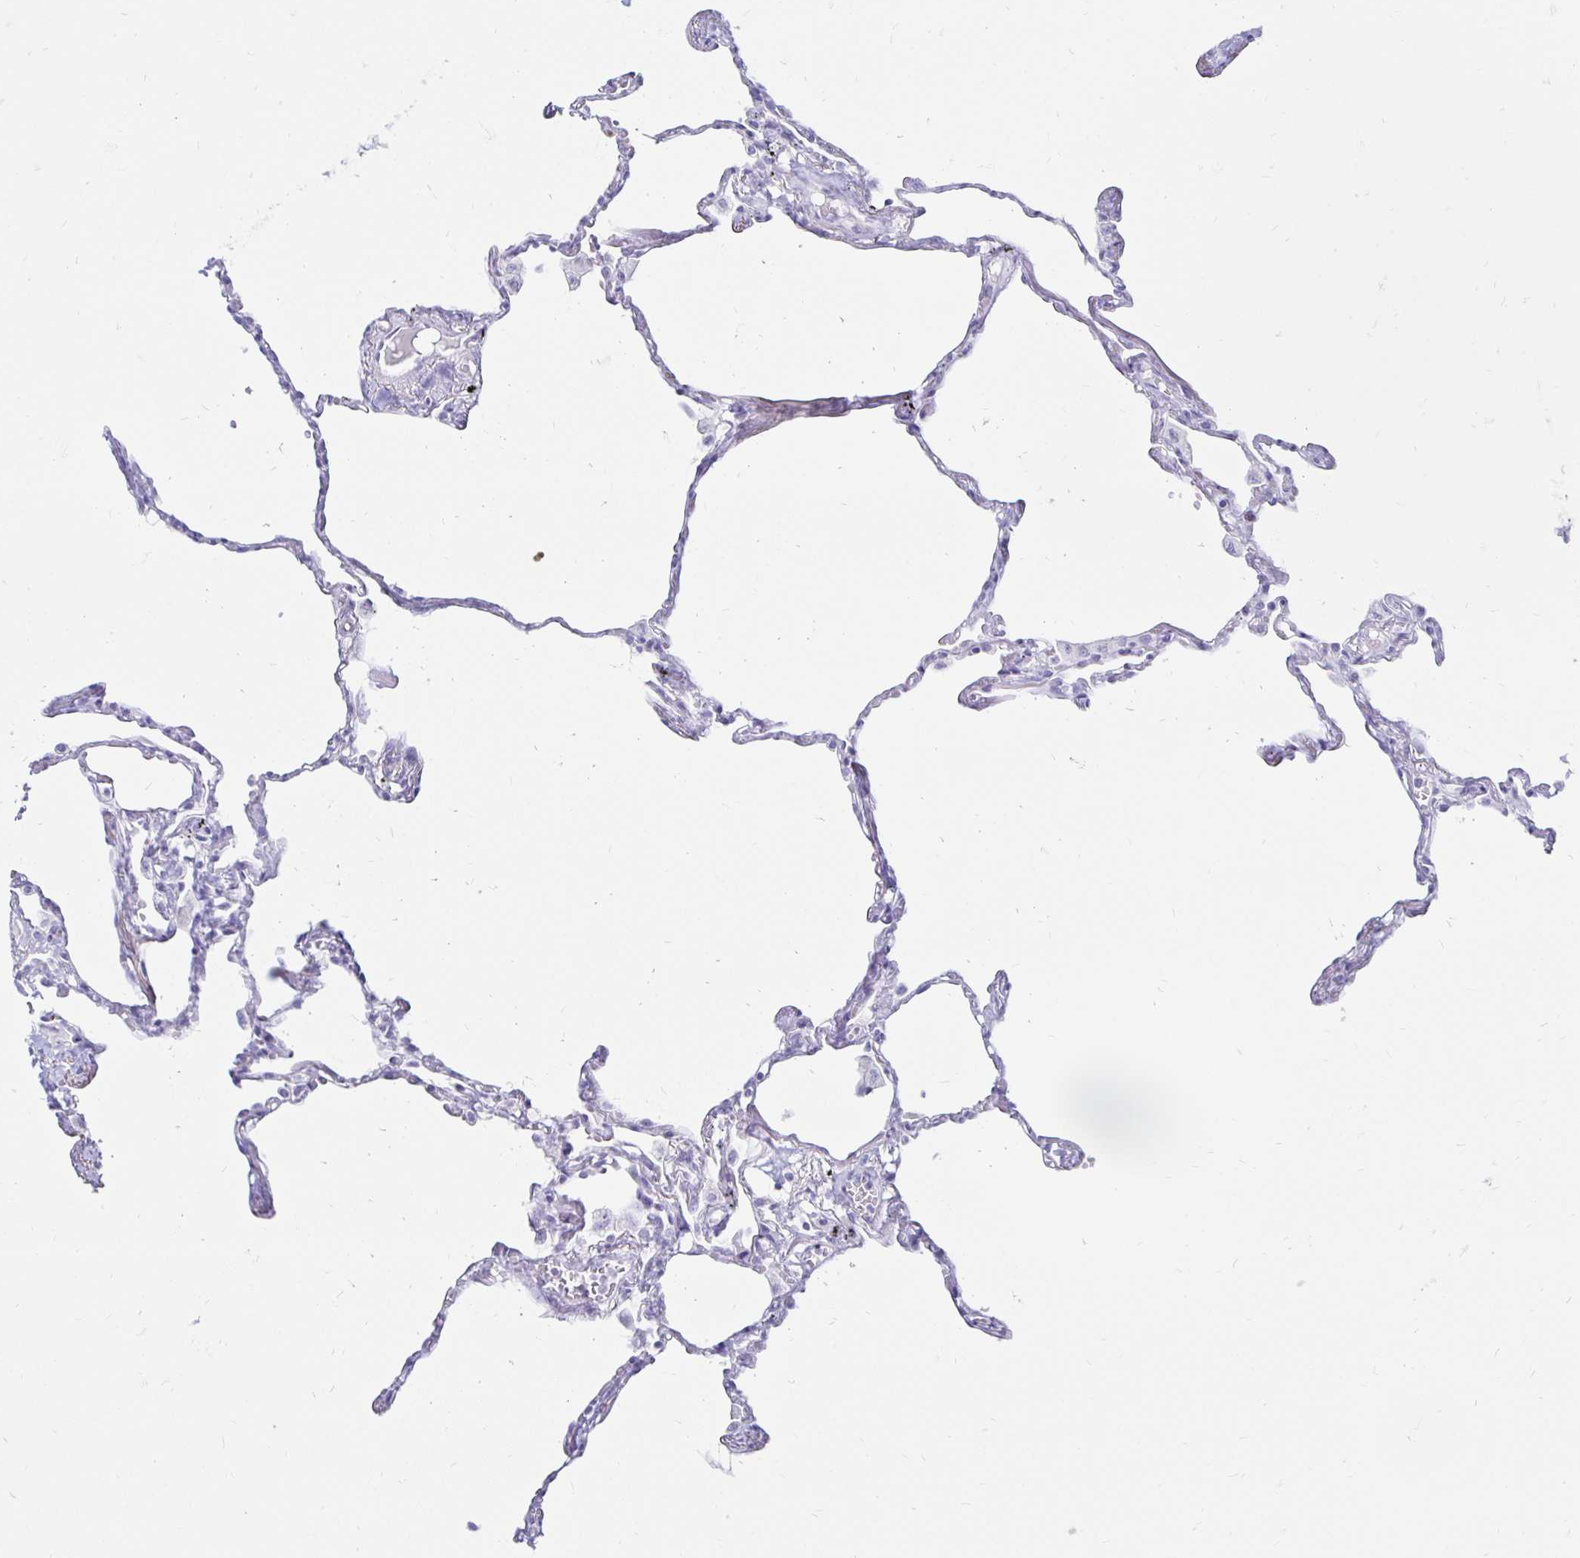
{"staining": {"intensity": "negative", "quantity": "none", "location": "none"}, "tissue": "lung", "cell_type": "Alveolar cells", "image_type": "normal", "snomed": [{"axis": "morphology", "description": "Normal tissue, NOS"}, {"axis": "topography", "description": "Lung"}], "caption": "The photomicrograph shows no staining of alveolar cells in normal lung. The staining was performed using DAB to visualize the protein expression in brown, while the nuclei were stained in blue with hematoxylin (Magnification: 20x).", "gene": "TIMP1", "patient": {"sex": "female", "age": 67}}